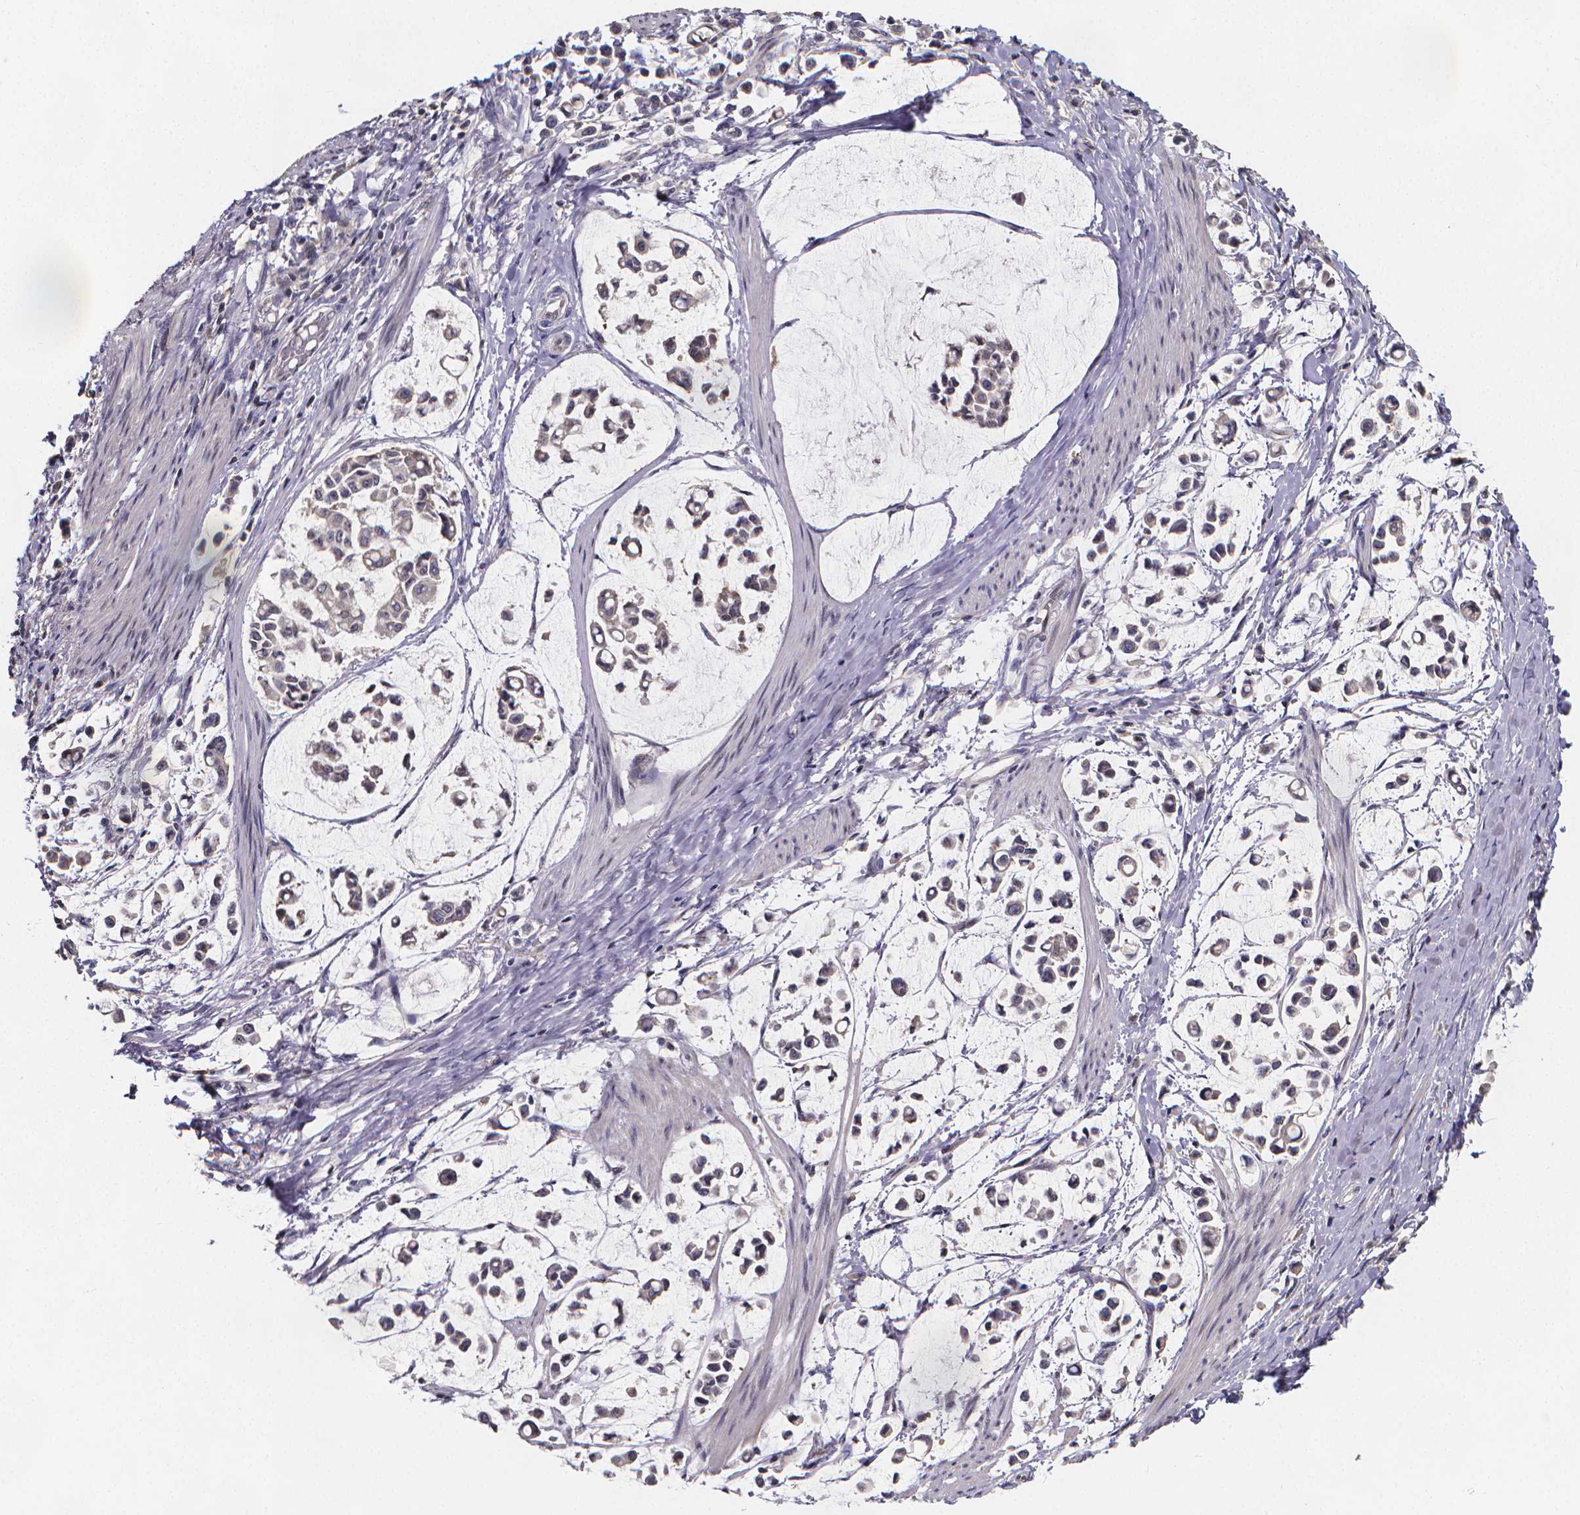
{"staining": {"intensity": "negative", "quantity": "none", "location": "none"}, "tissue": "stomach cancer", "cell_type": "Tumor cells", "image_type": "cancer", "snomed": [{"axis": "morphology", "description": "Adenocarcinoma, NOS"}, {"axis": "topography", "description": "Stomach"}], "caption": "Image shows no protein expression in tumor cells of adenocarcinoma (stomach) tissue. (Immunohistochemistry, brightfield microscopy, high magnification).", "gene": "PAH", "patient": {"sex": "male", "age": 82}}